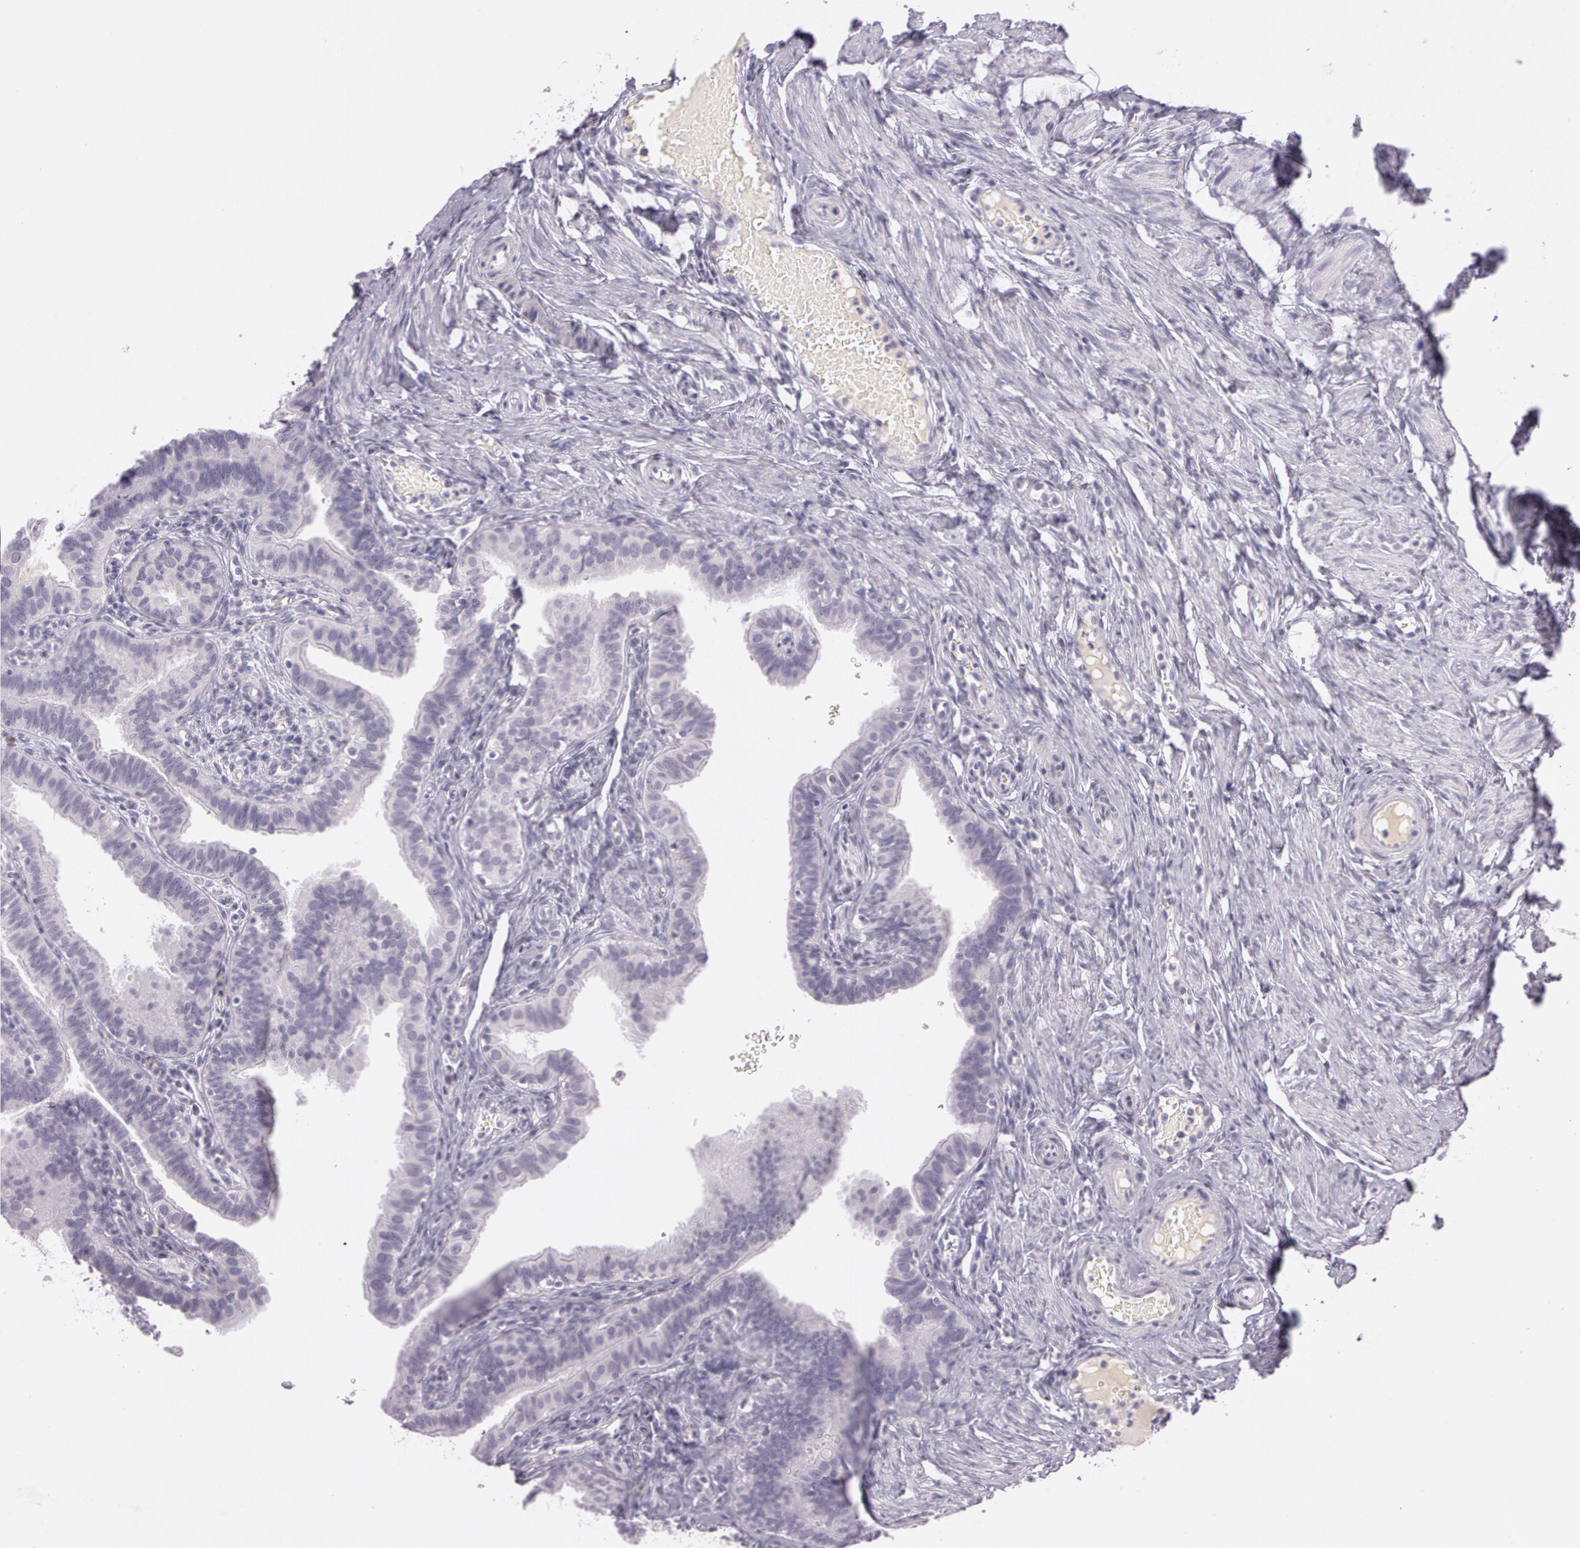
{"staining": {"intensity": "negative", "quantity": "none", "location": "none"}, "tissue": "fallopian tube", "cell_type": "Glandular cells", "image_type": "normal", "snomed": [{"axis": "morphology", "description": "Normal tissue, NOS"}, {"axis": "topography", "description": "Fallopian tube"}, {"axis": "topography", "description": "Ovary"}], "caption": "Glandular cells are negative for protein expression in normal human fallopian tube. Nuclei are stained in blue.", "gene": "OTC", "patient": {"sex": "female", "age": 51}}